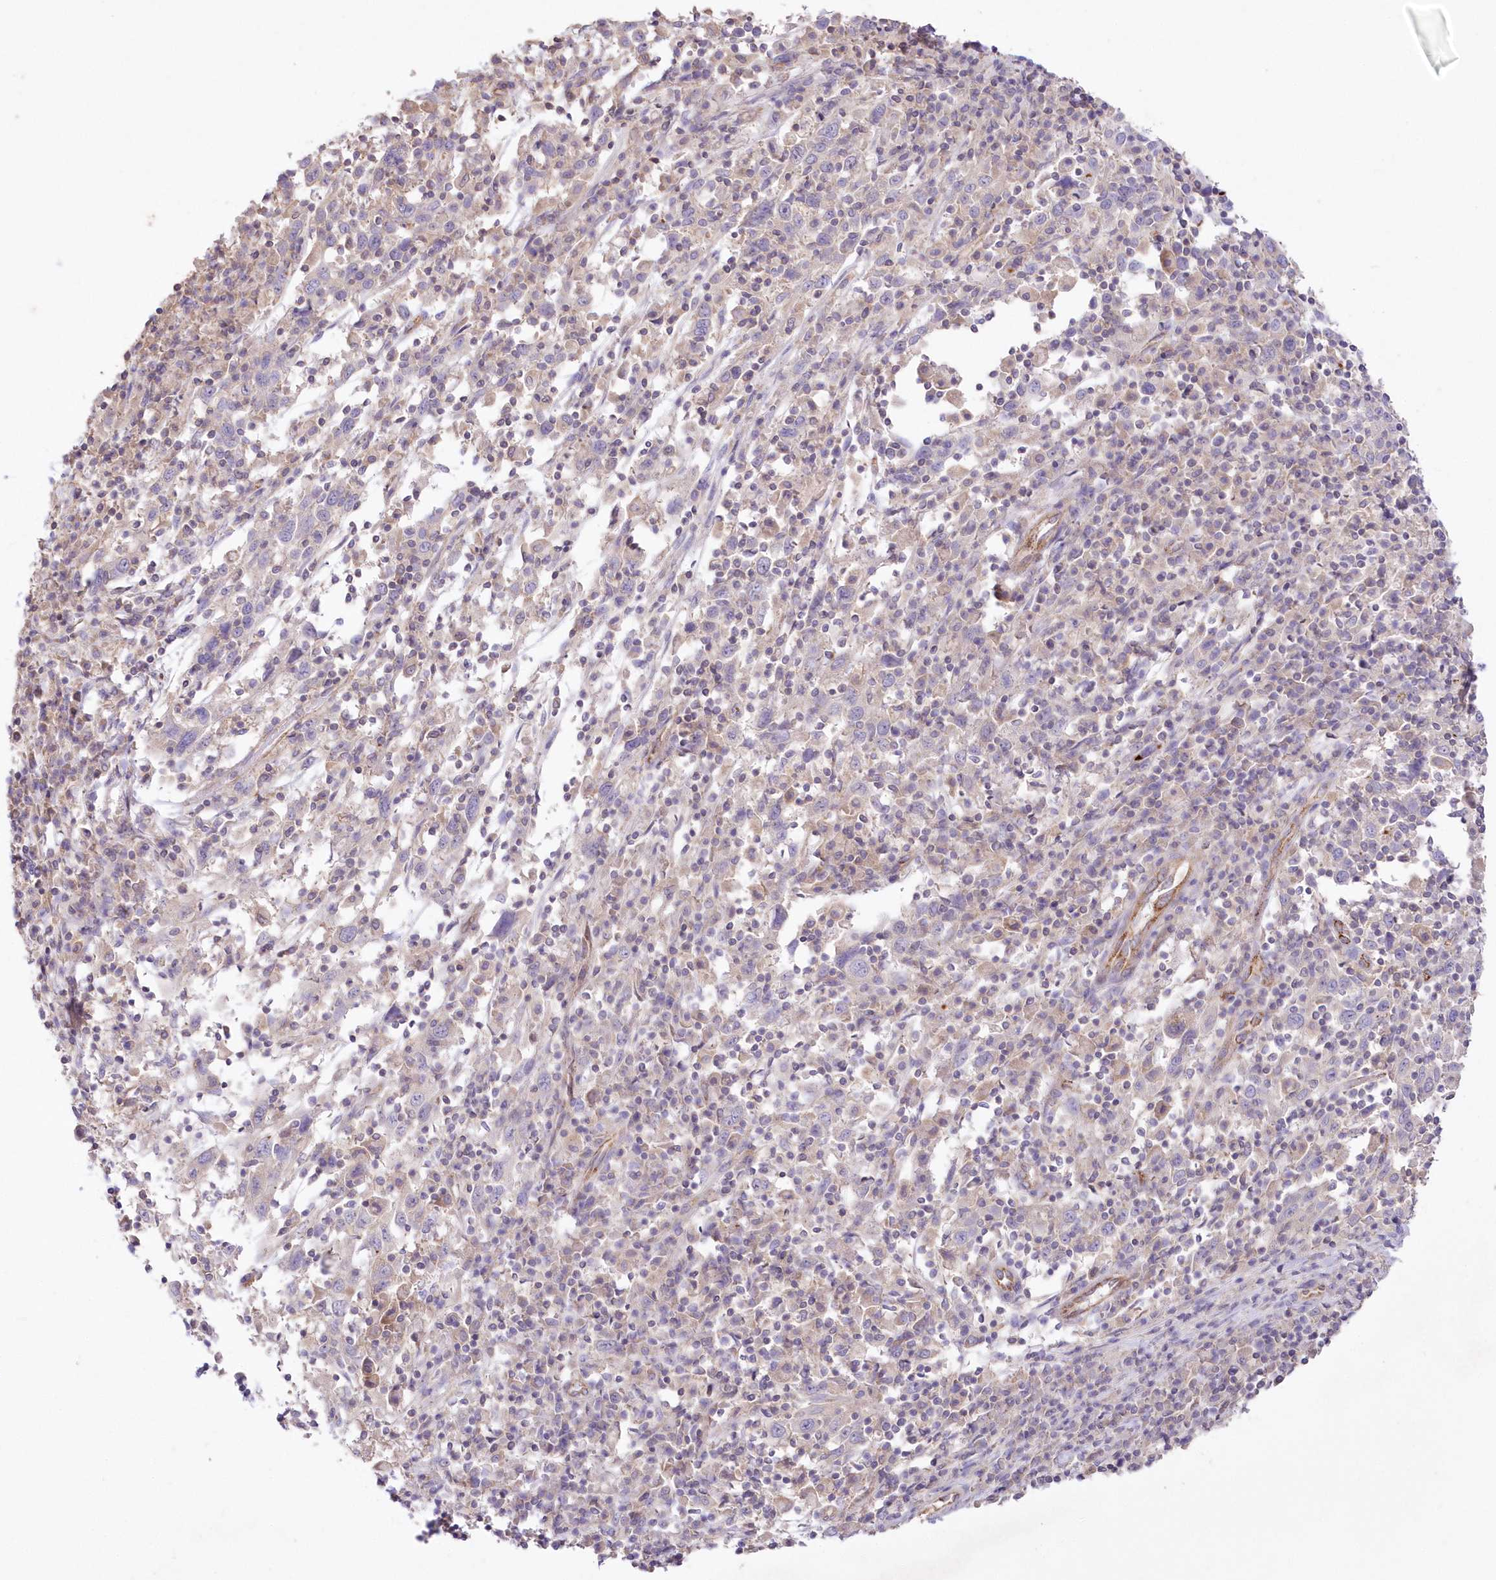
{"staining": {"intensity": "weak", "quantity": "<25%", "location": "cytoplasmic/membranous"}, "tissue": "cervical cancer", "cell_type": "Tumor cells", "image_type": "cancer", "snomed": [{"axis": "morphology", "description": "Squamous cell carcinoma, NOS"}, {"axis": "topography", "description": "Cervix"}], "caption": "High magnification brightfield microscopy of cervical cancer stained with DAB (brown) and counterstained with hematoxylin (blue): tumor cells show no significant staining.", "gene": "ITSN2", "patient": {"sex": "female", "age": 46}}